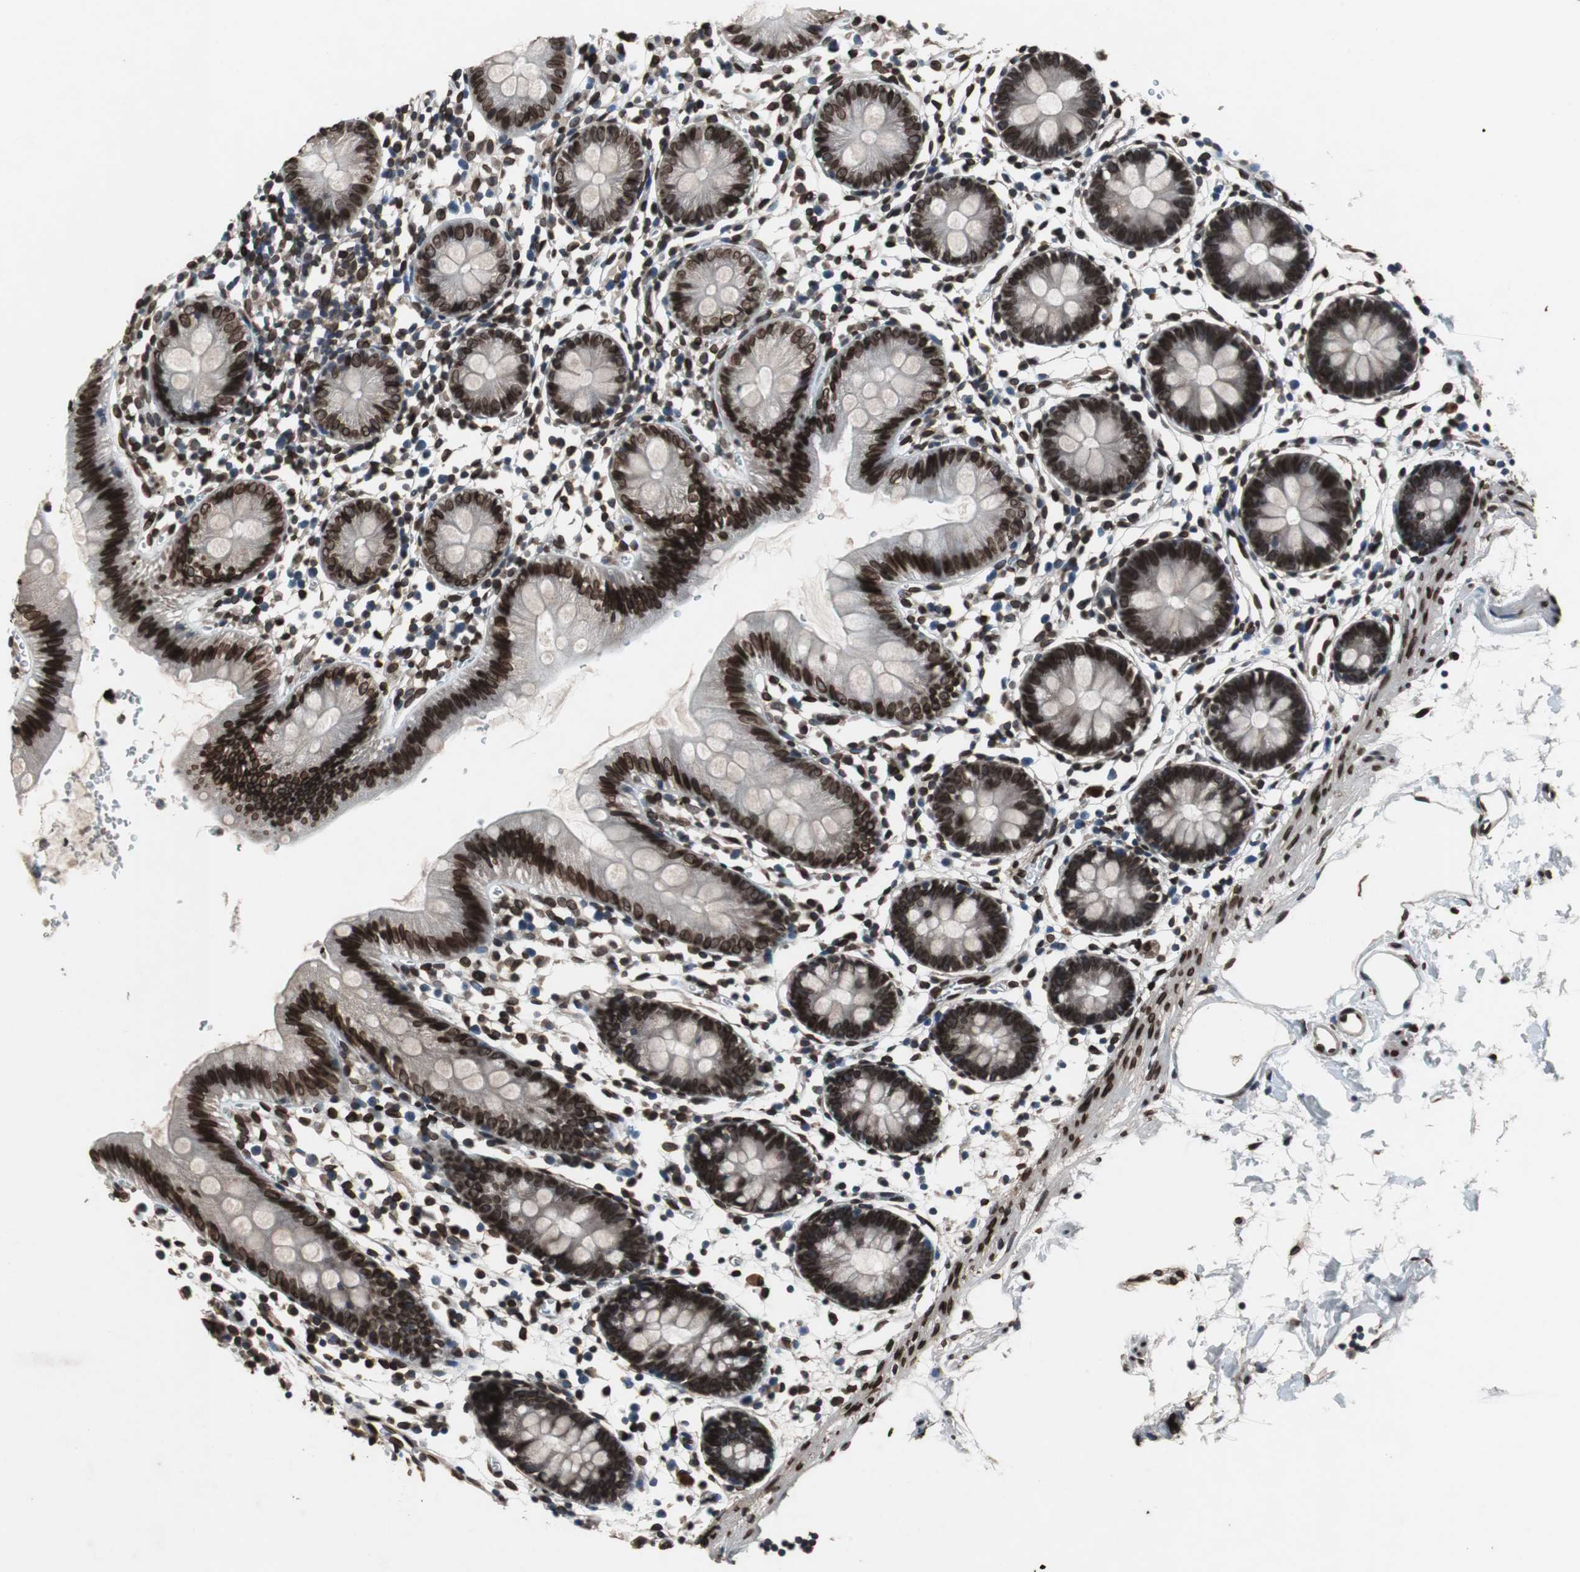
{"staining": {"intensity": "strong", "quantity": ">75%", "location": "nuclear"}, "tissue": "colon", "cell_type": "Endothelial cells", "image_type": "normal", "snomed": [{"axis": "morphology", "description": "Normal tissue, NOS"}, {"axis": "topography", "description": "Colon"}], "caption": "Protein expression analysis of benign colon exhibits strong nuclear positivity in approximately >75% of endothelial cells.", "gene": "LMNA", "patient": {"sex": "male", "age": 14}}